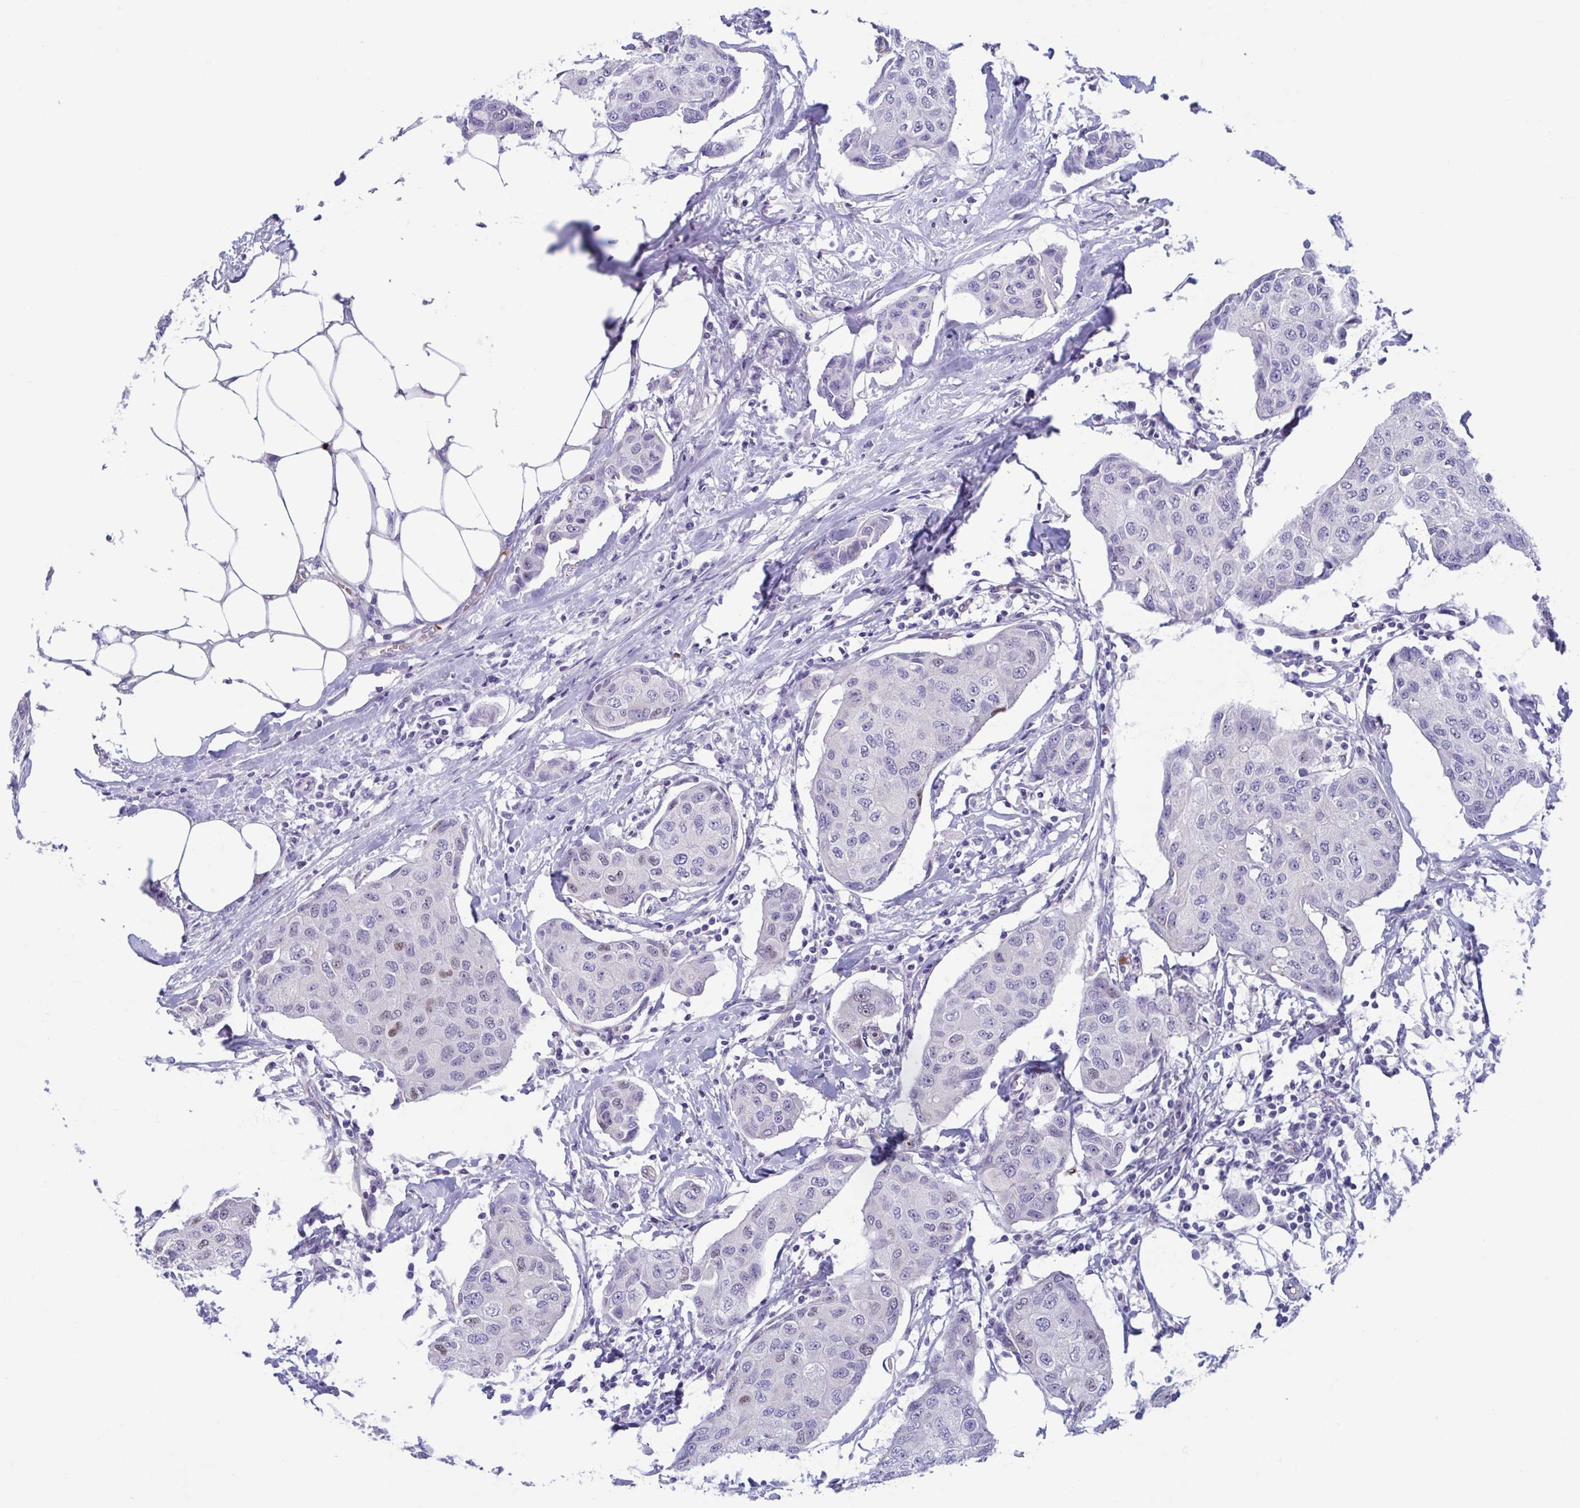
{"staining": {"intensity": "negative", "quantity": "none", "location": "none"}, "tissue": "breast cancer", "cell_type": "Tumor cells", "image_type": "cancer", "snomed": [{"axis": "morphology", "description": "Duct carcinoma"}, {"axis": "topography", "description": "Breast"}, {"axis": "topography", "description": "Lymph node"}], "caption": "A photomicrograph of human breast cancer (invasive ductal carcinoma) is negative for staining in tumor cells.", "gene": "MORC4", "patient": {"sex": "female", "age": 80}}